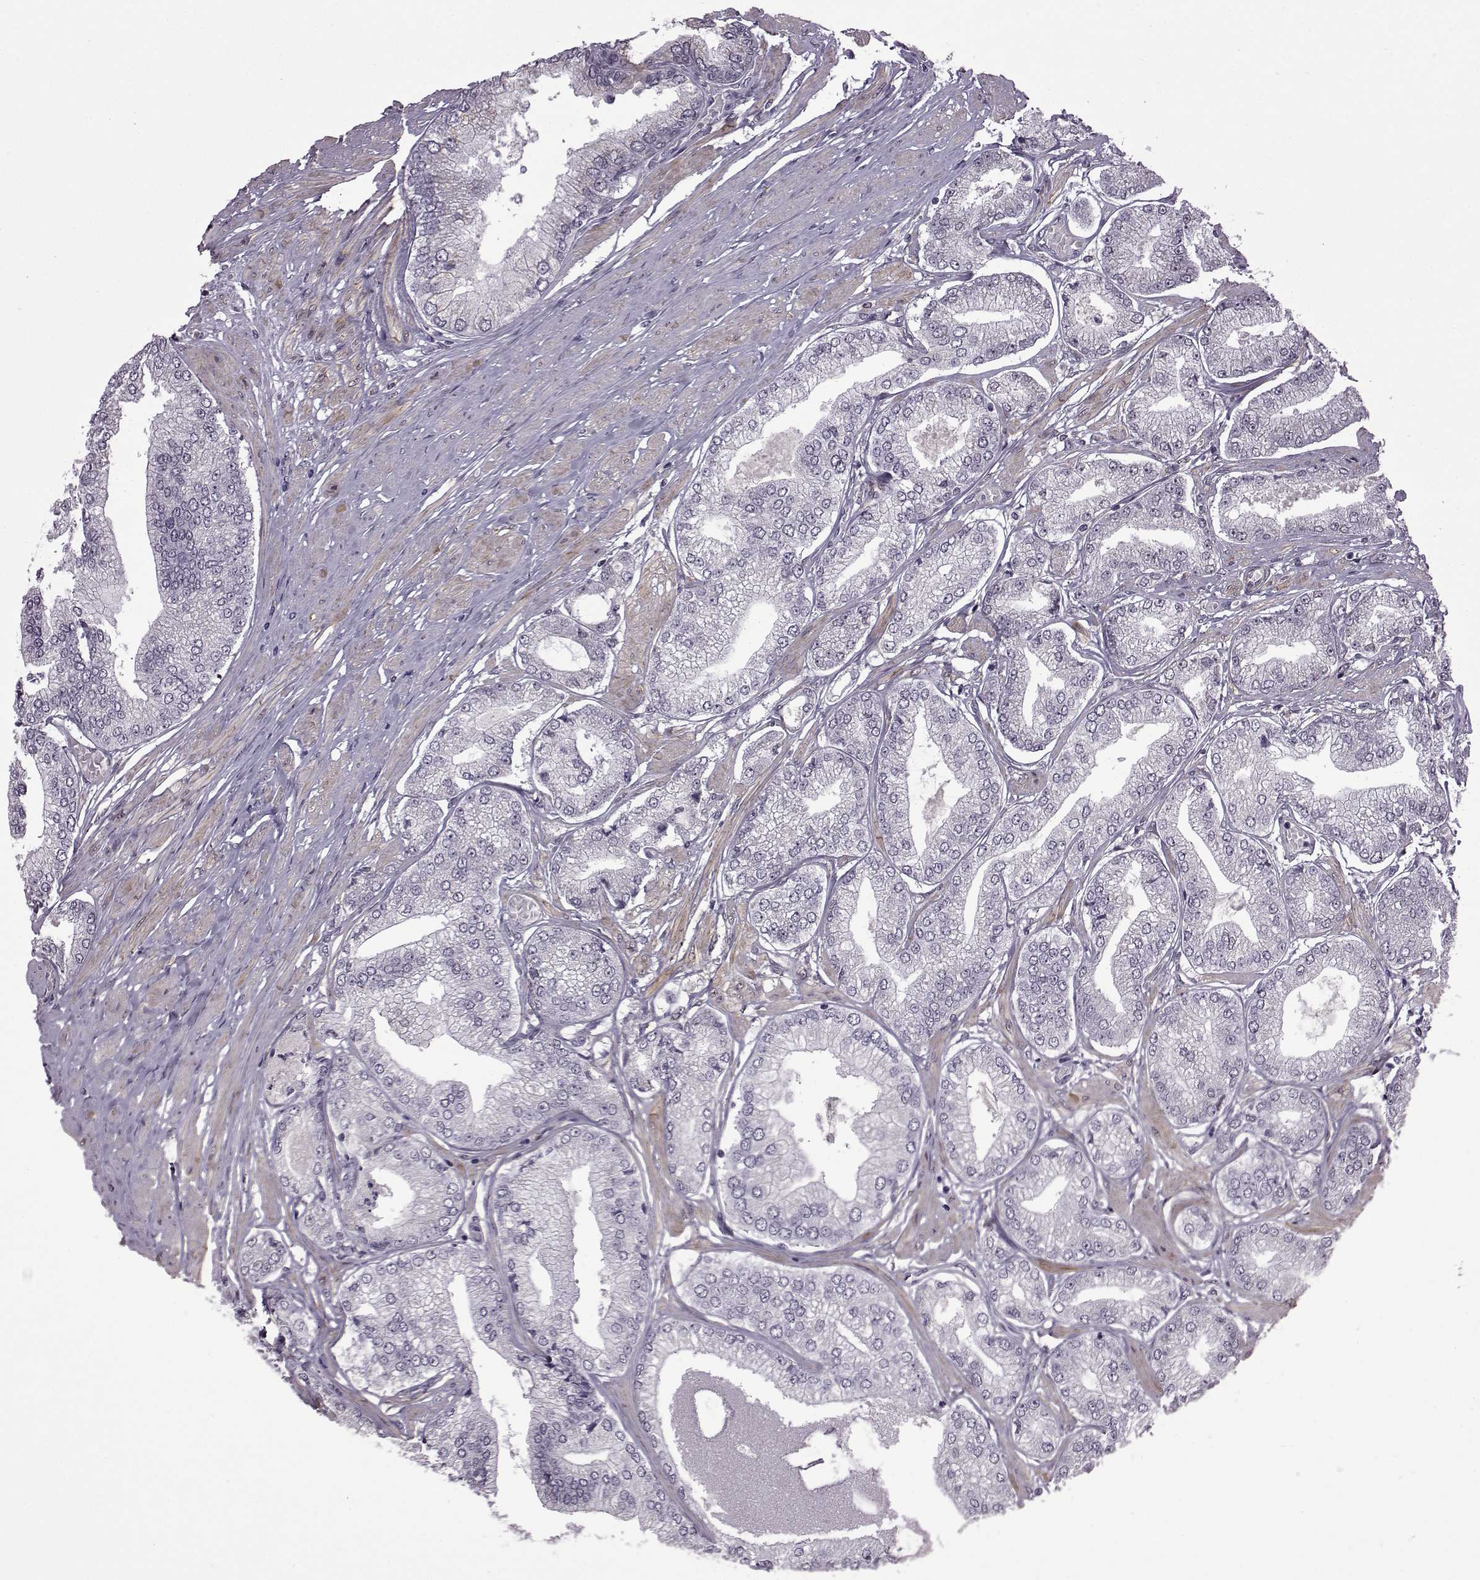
{"staining": {"intensity": "negative", "quantity": "none", "location": "none"}, "tissue": "prostate cancer", "cell_type": "Tumor cells", "image_type": "cancer", "snomed": [{"axis": "morphology", "description": "Adenocarcinoma, Low grade"}, {"axis": "topography", "description": "Prostate"}], "caption": "Immunohistochemical staining of low-grade adenocarcinoma (prostate) reveals no significant staining in tumor cells. (Stains: DAB IHC with hematoxylin counter stain, Microscopy: brightfield microscopy at high magnification).", "gene": "SYNPO2", "patient": {"sex": "male", "age": 55}}